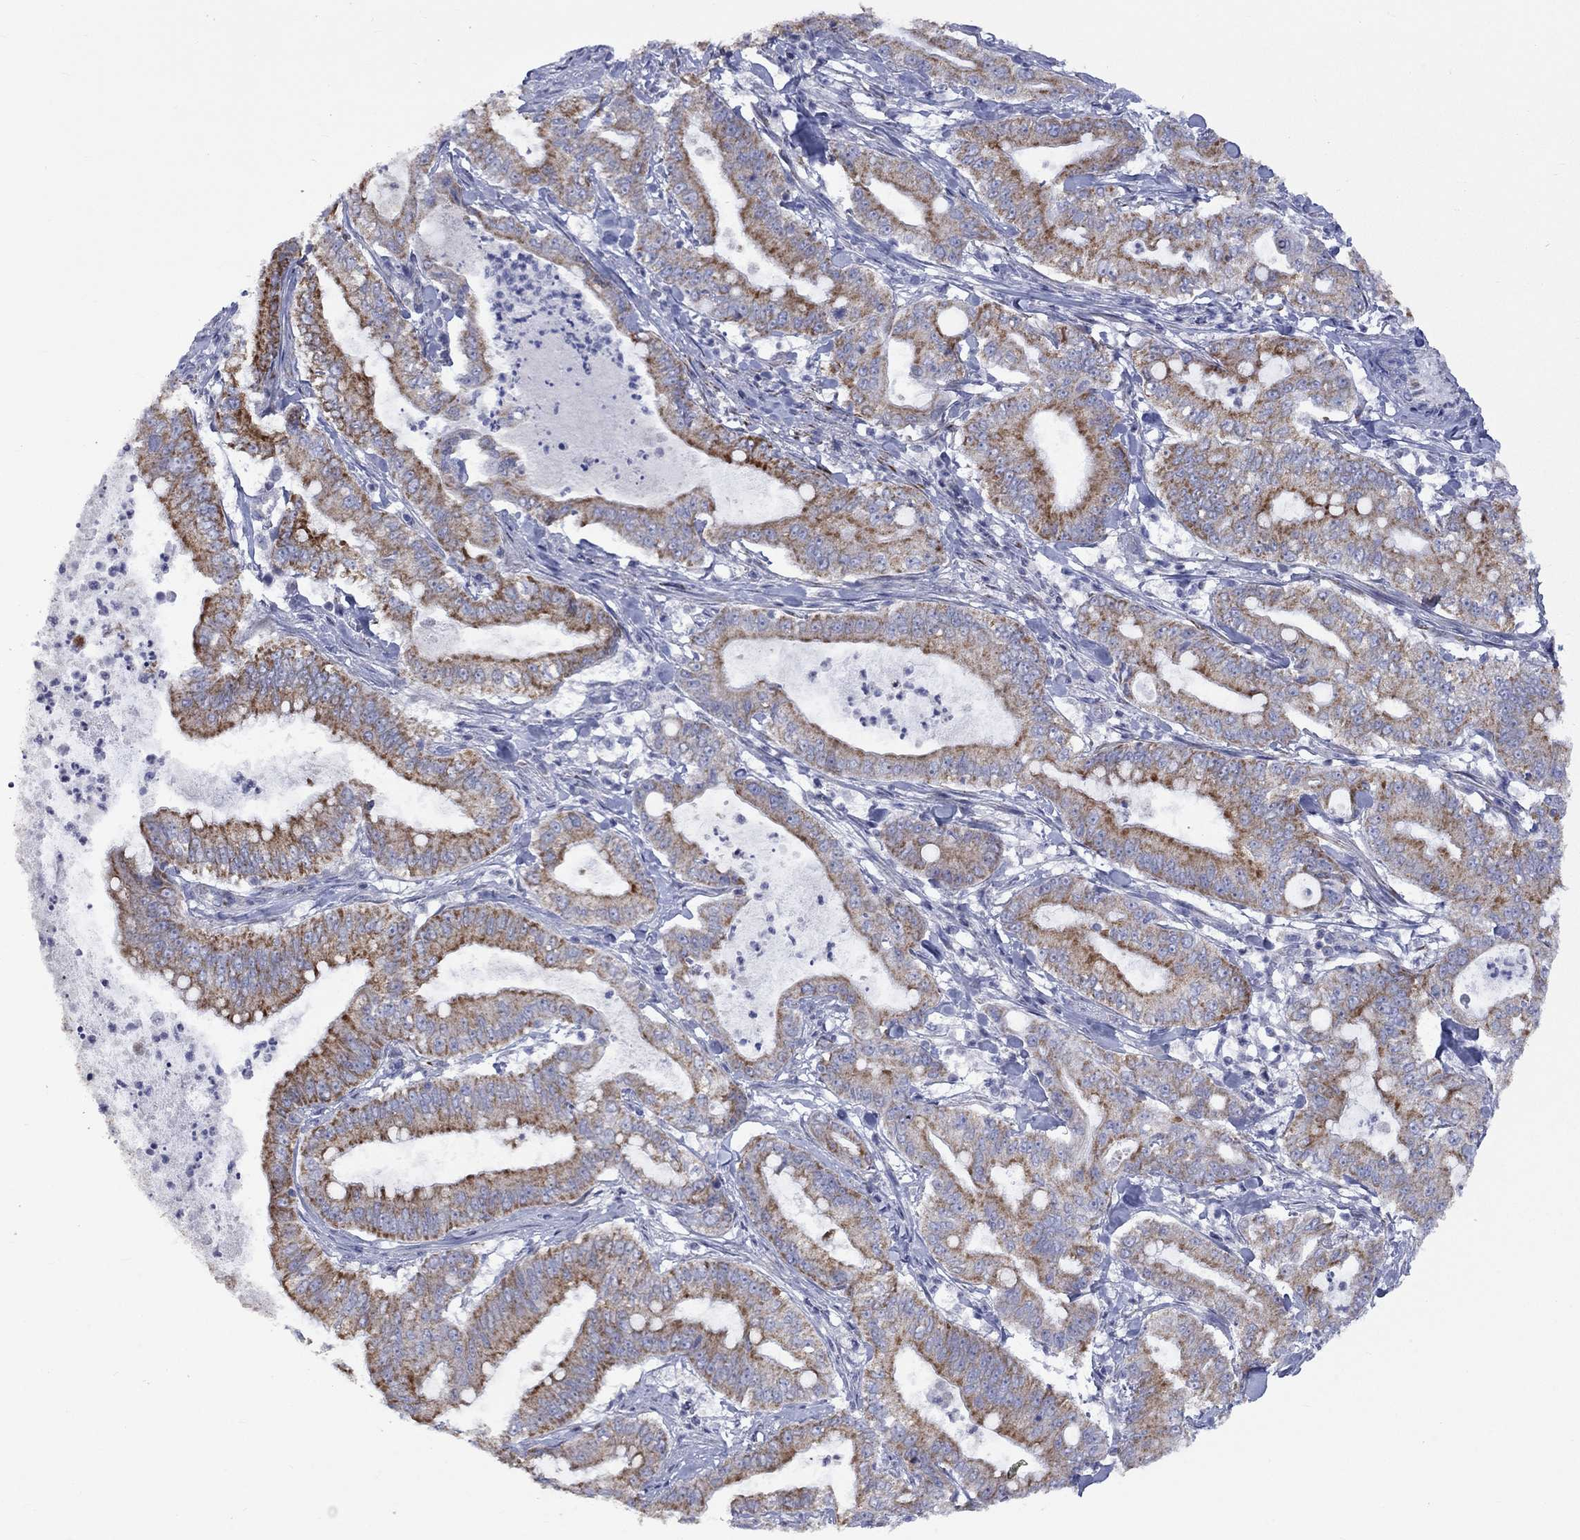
{"staining": {"intensity": "strong", "quantity": "25%-75%", "location": "cytoplasmic/membranous"}, "tissue": "pancreatic cancer", "cell_type": "Tumor cells", "image_type": "cancer", "snomed": [{"axis": "morphology", "description": "Adenocarcinoma, NOS"}, {"axis": "topography", "description": "Pancreas"}], "caption": "The micrograph demonstrates staining of adenocarcinoma (pancreatic), revealing strong cytoplasmic/membranous protein positivity (brown color) within tumor cells.", "gene": "CISD1", "patient": {"sex": "male", "age": 71}}